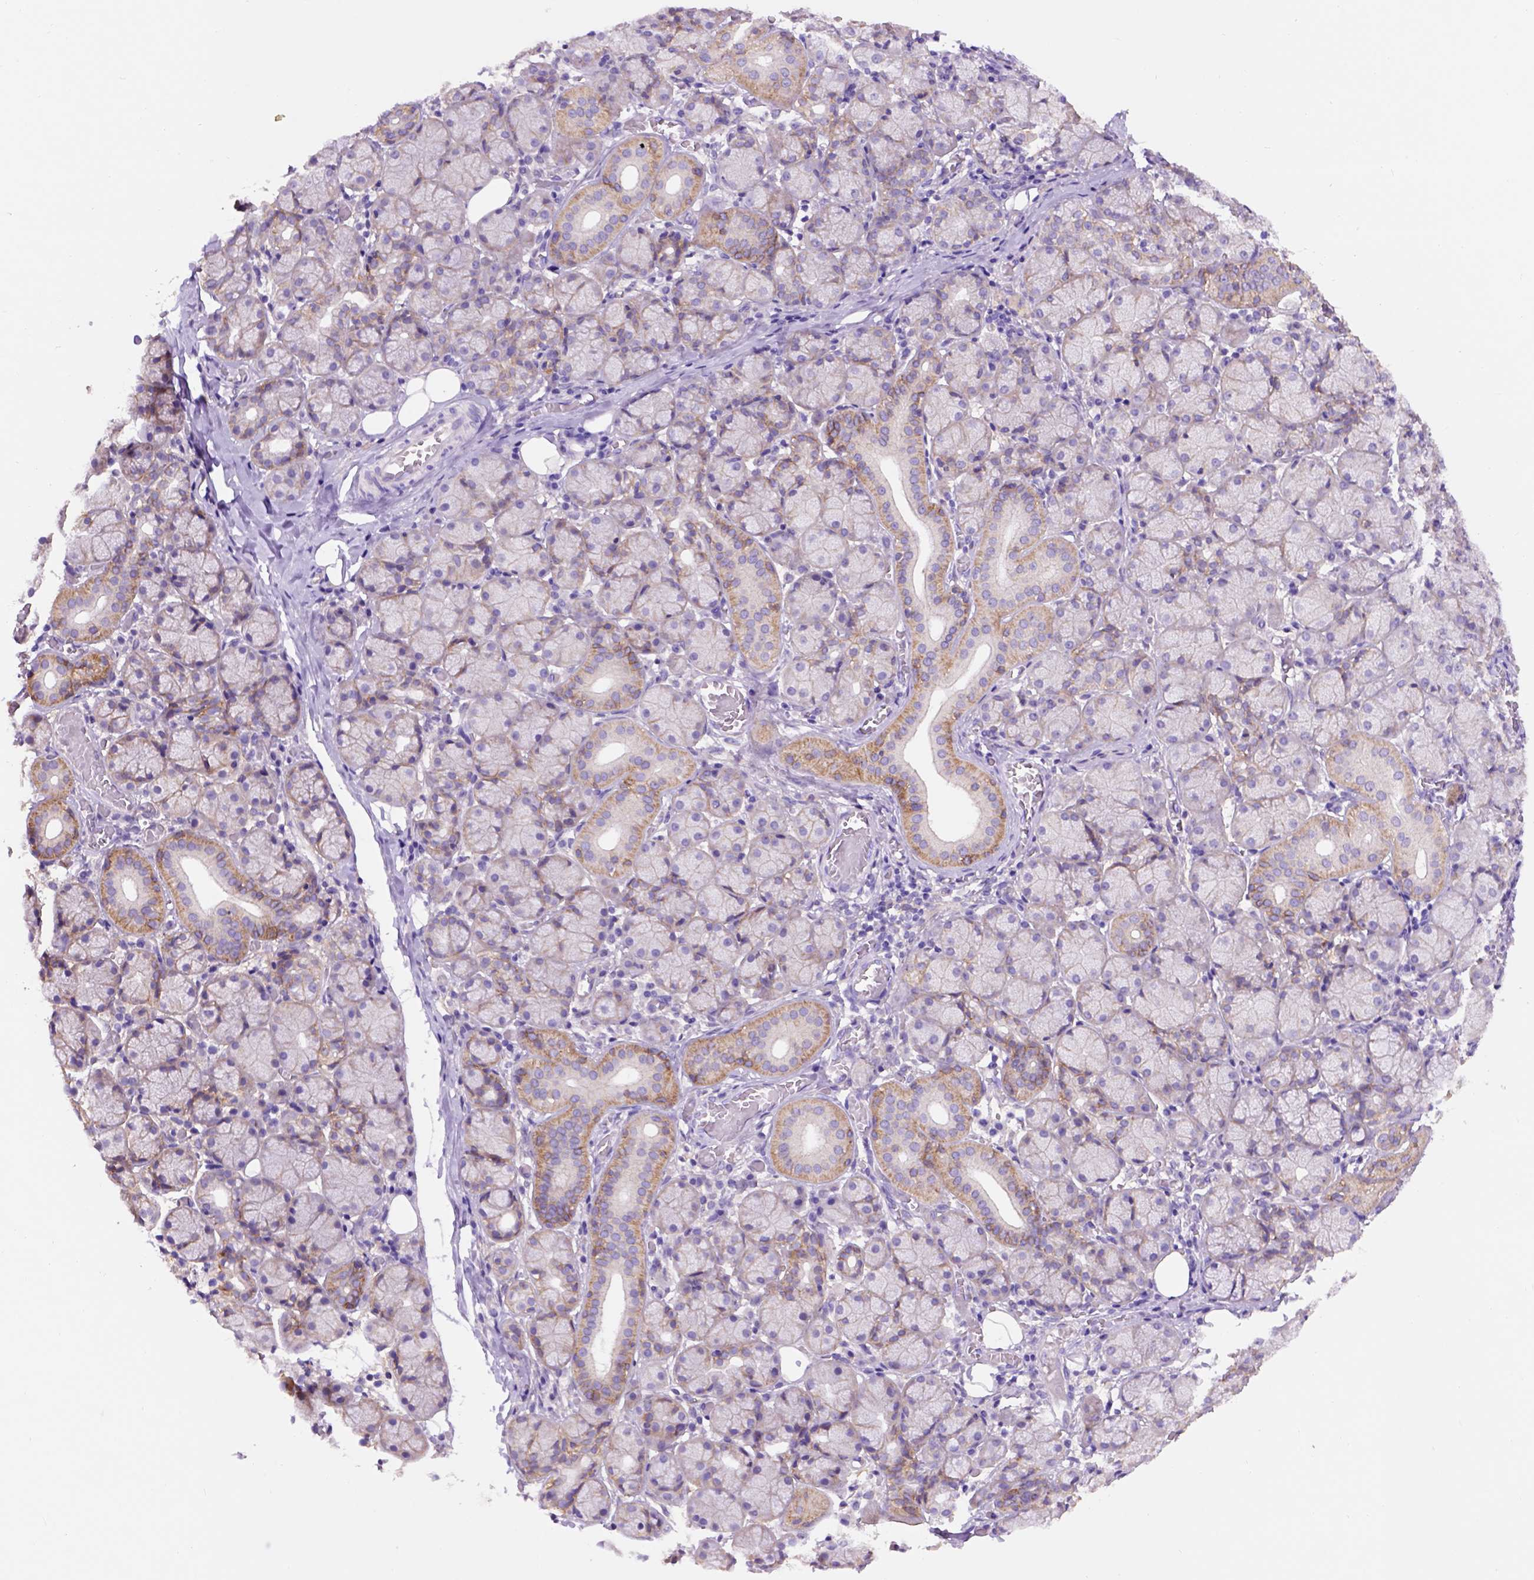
{"staining": {"intensity": "weak", "quantity": "25%-75%", "location": "cytoplasmic/membranous"}, "tissue": "salivary gland", "cell_type": "Glandular cells", "image_type": "normal", "snomed": [{"axis": "morphology", "description": "Normal tissue, NOS"}, {"axis": "topography", "description": "Salivary gland"}, {"axis": "topography", "description": "Peripheral nerve tissue"}], "caption": "Immunohistochemical staining of normal salivary gland demonstrates 25%-75% levels of weak cytoplasmic/membranous protein expression in approximately 25%-75% of glandular cells.", "gene": "EGFR", "patient": {"sex": "female", "age": 24}}